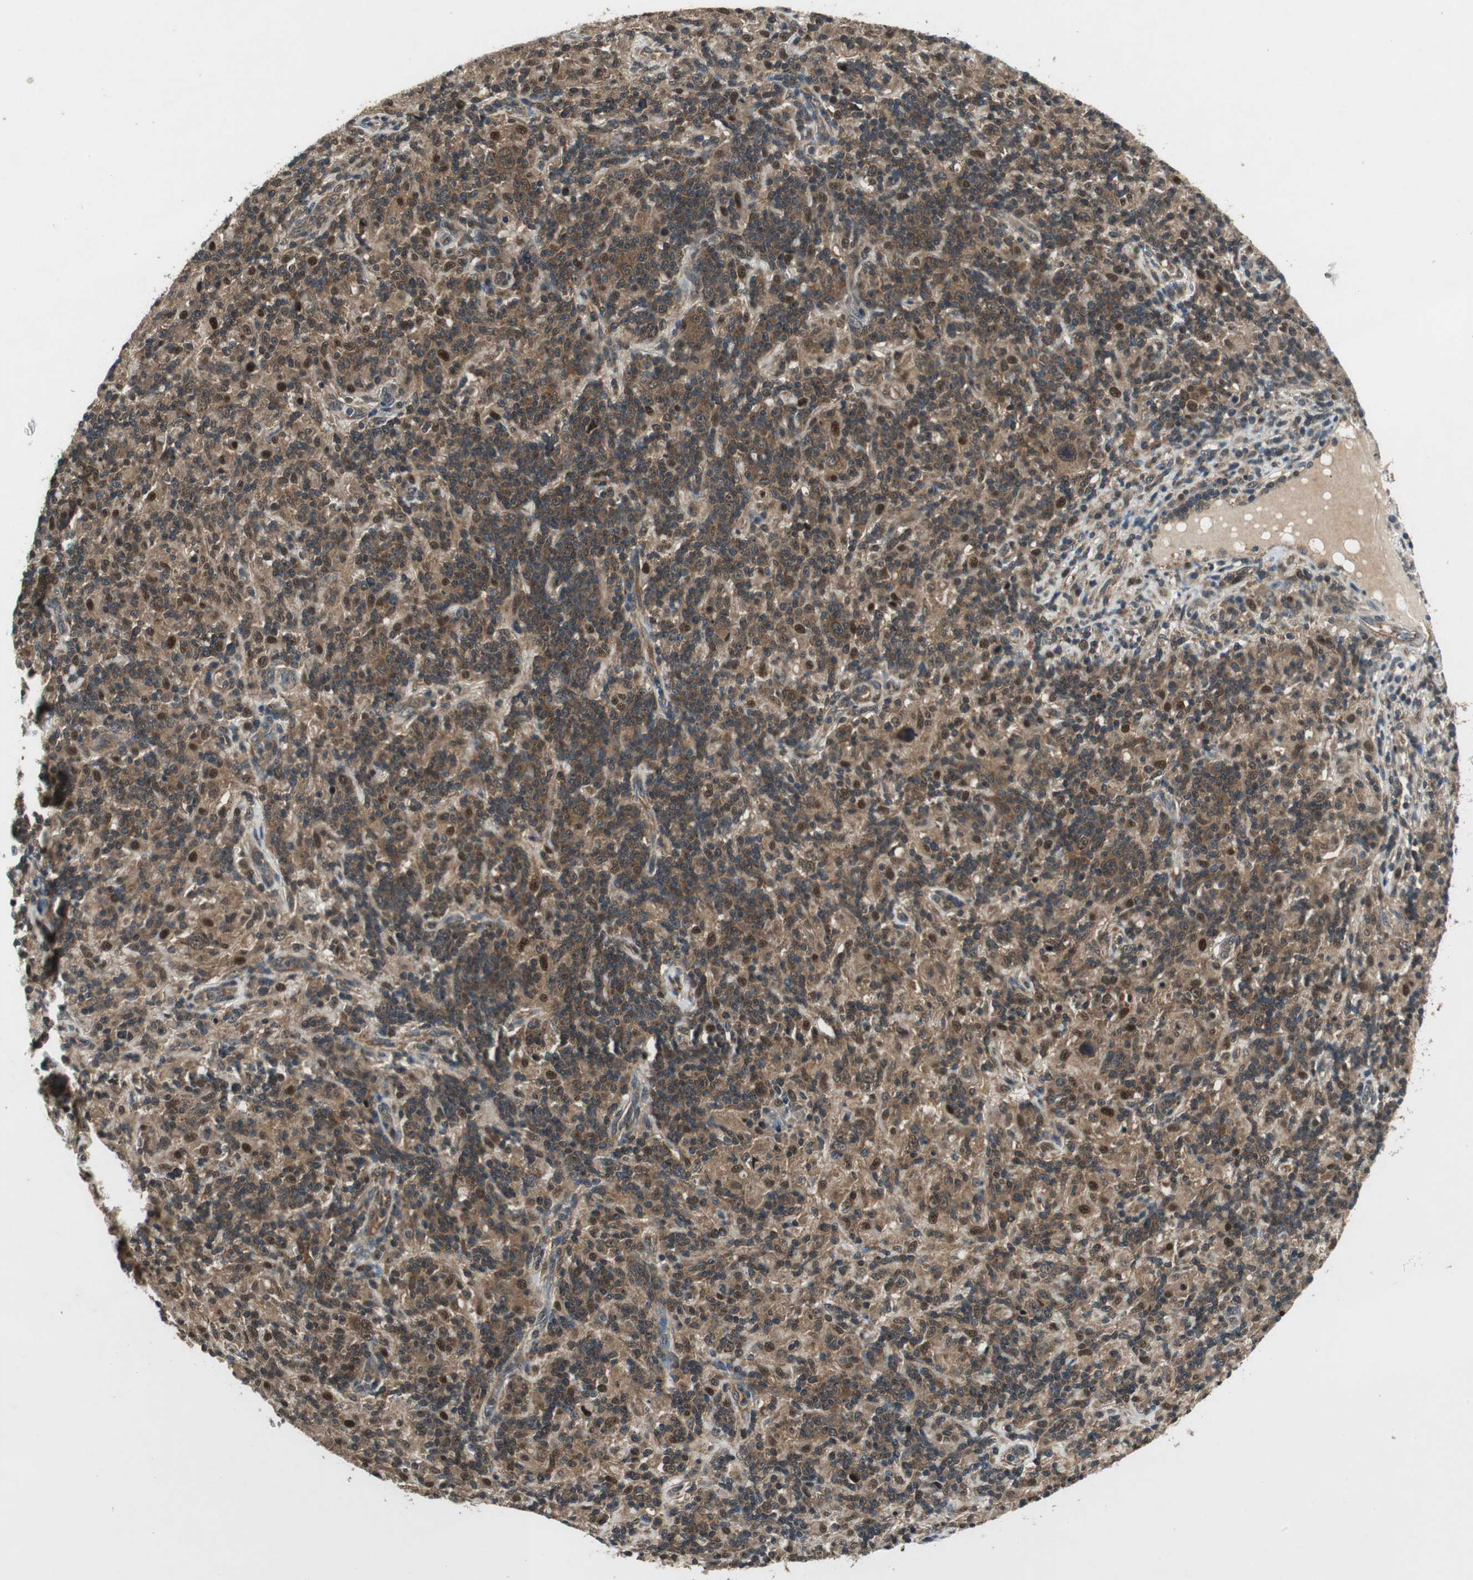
{"staining": {"intensity": "moderate", "quantity": ">75%", "location": "cytoplasmic/membranous,nuclear"}, "tissue": "lymphoma", "cell_type": "Tumor cells", "image_type": "cancer", "snomed": [{"axis": "morphology", "description": "Hodgkin's disease, NOS"}, {"axis": "topography", "description": "Lymph node"}], "caption": "About >75% of tumor cells in lymphoma reveal moderate cytoplasmic/membranous and nuclear protein positivity as visualized by brown immunohistochemical staining.", "gene": "PSMB4", "patient": {"sex": "male", "age": 70}}